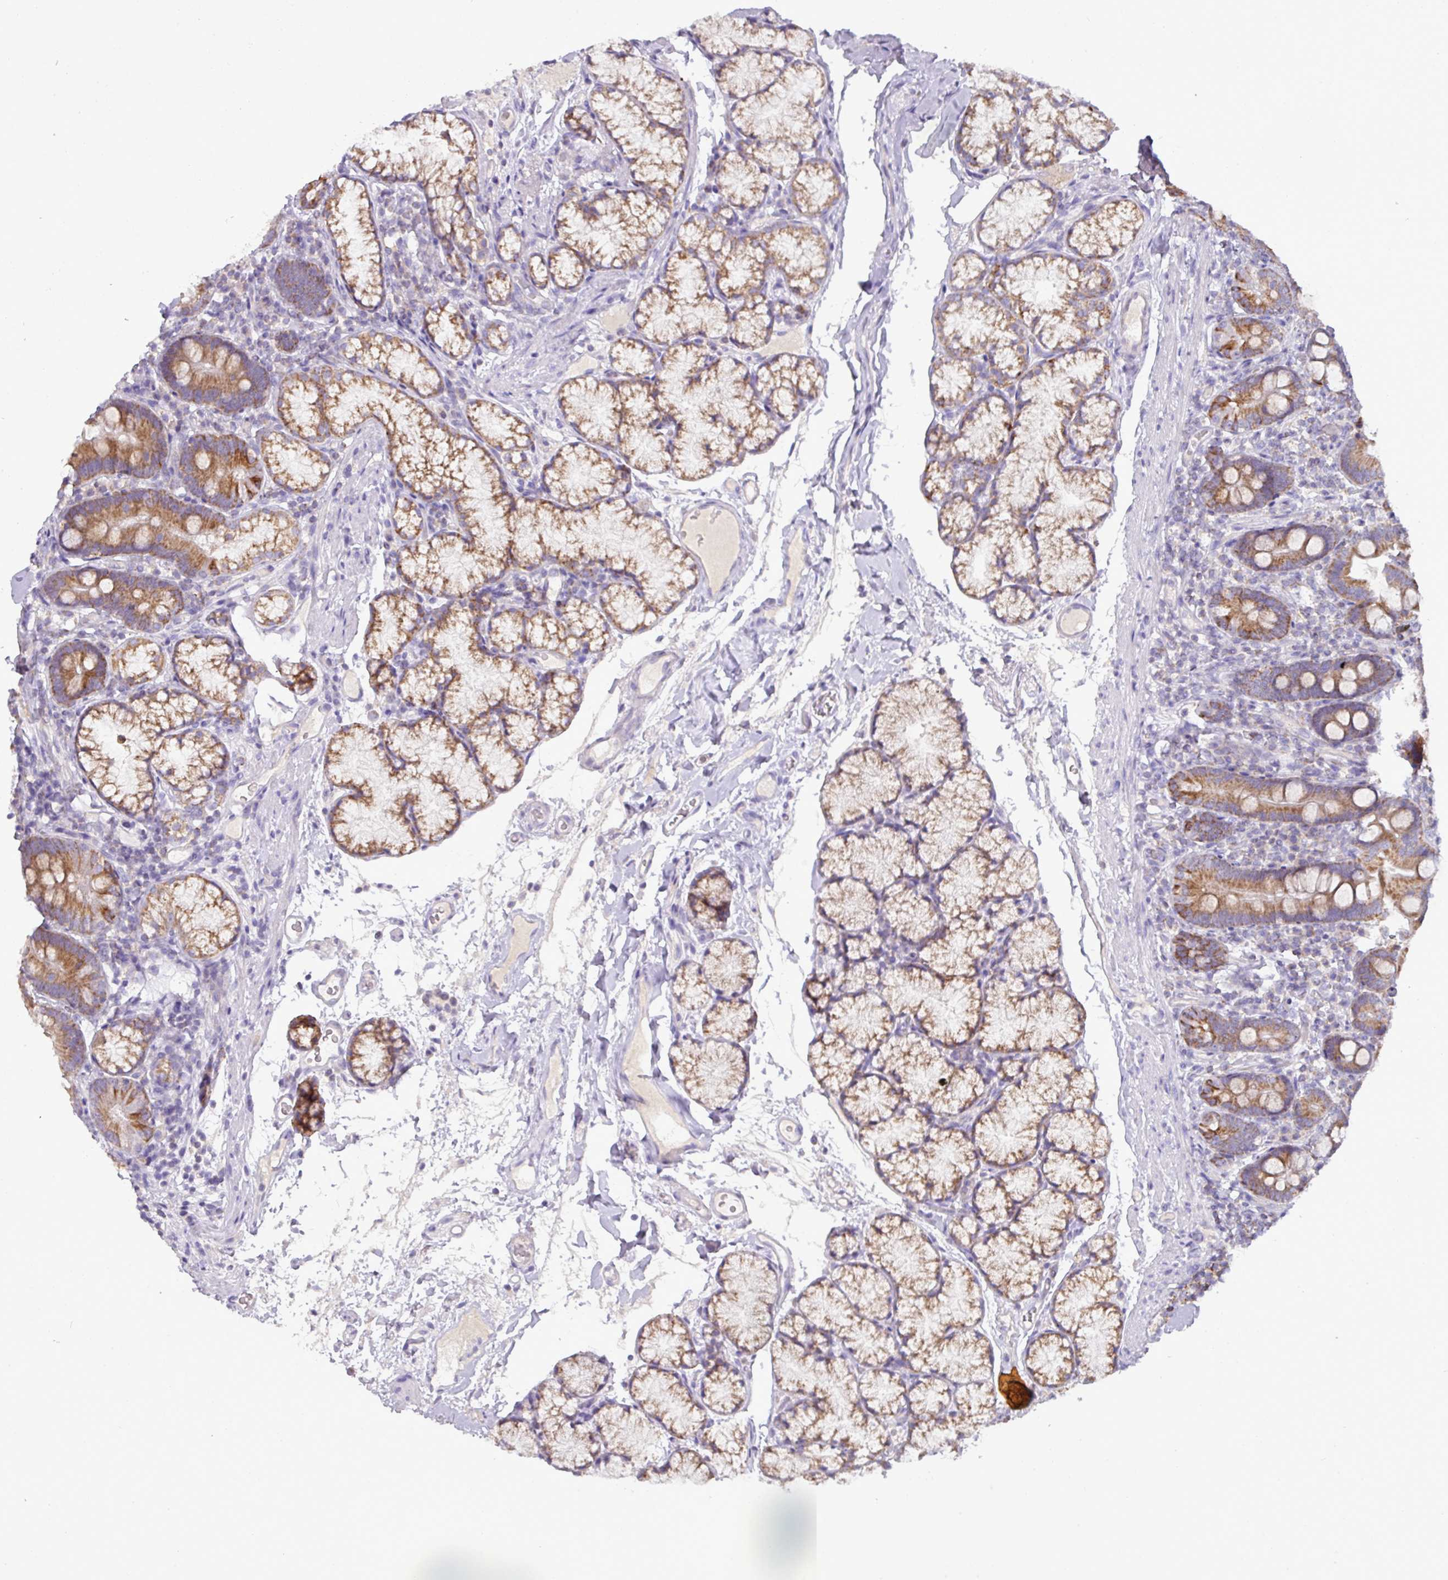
{"staining": {"intensity": "moderate", "quantity": ">75%", "location": "cytoplasmic/membranous"}, "tissue": "duodenum", "cell_type": "Glandular cells", "image_type": "normal", "snomed": [{"axis": "morphology", "description": "Normal tissue, NOS"}, {"axis": "topography", "description": "Duodenum"}], "caption": "Protein analysis of normal duodenum demonstrates moderate cytoplasmic/membranous positivity in about >75% of glandular cells.", "gene": "TRAPPC1", "patient": {"sex": "female", "age": 67}}